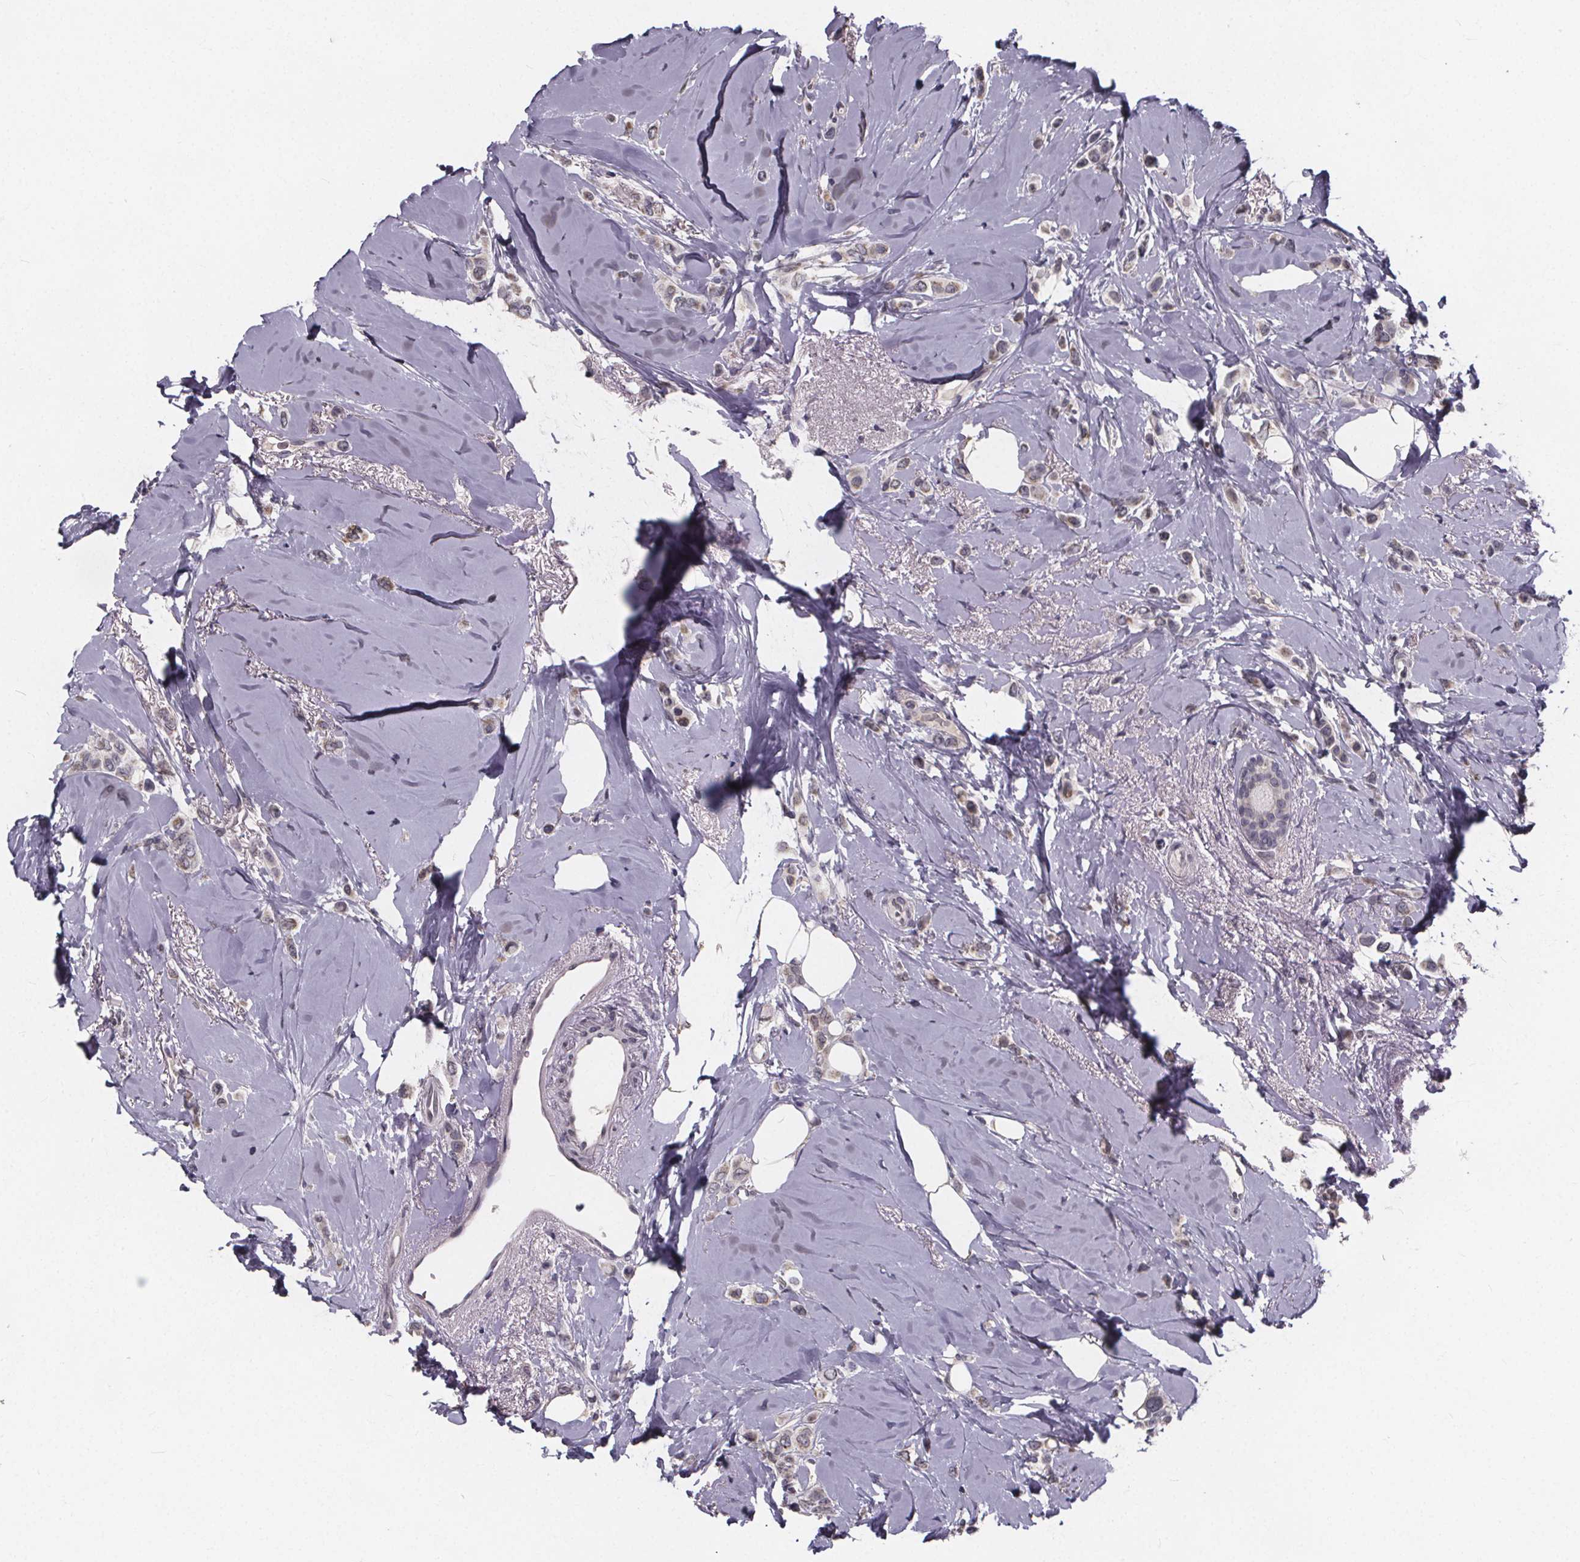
{"staining": {"intensity": "negative", "quantity": "none", "location": "none"}, "tissue": "breast cancer", "cell_type": "Tumor cells", "image_type": "cancer", "snomed": [{"axis": "morphology", "description": "Lobular carcinoma"}, {"axis": "topography", "description": "Breast"}], "caption": "Immunohistochemistry histopathology image of neoplastic tissue: human breast cancer stained with DAB (3,3'-diaminobenzidine) reveals no significant protein expression in tumor cells. (DAB (3,3'-diaminobenzidine) immunohistochemistry (IHC) visualized using brightfield microscopy, high magnification).", "gene": "FAM181B", "patient": {"sex": "female", "age": 66}}